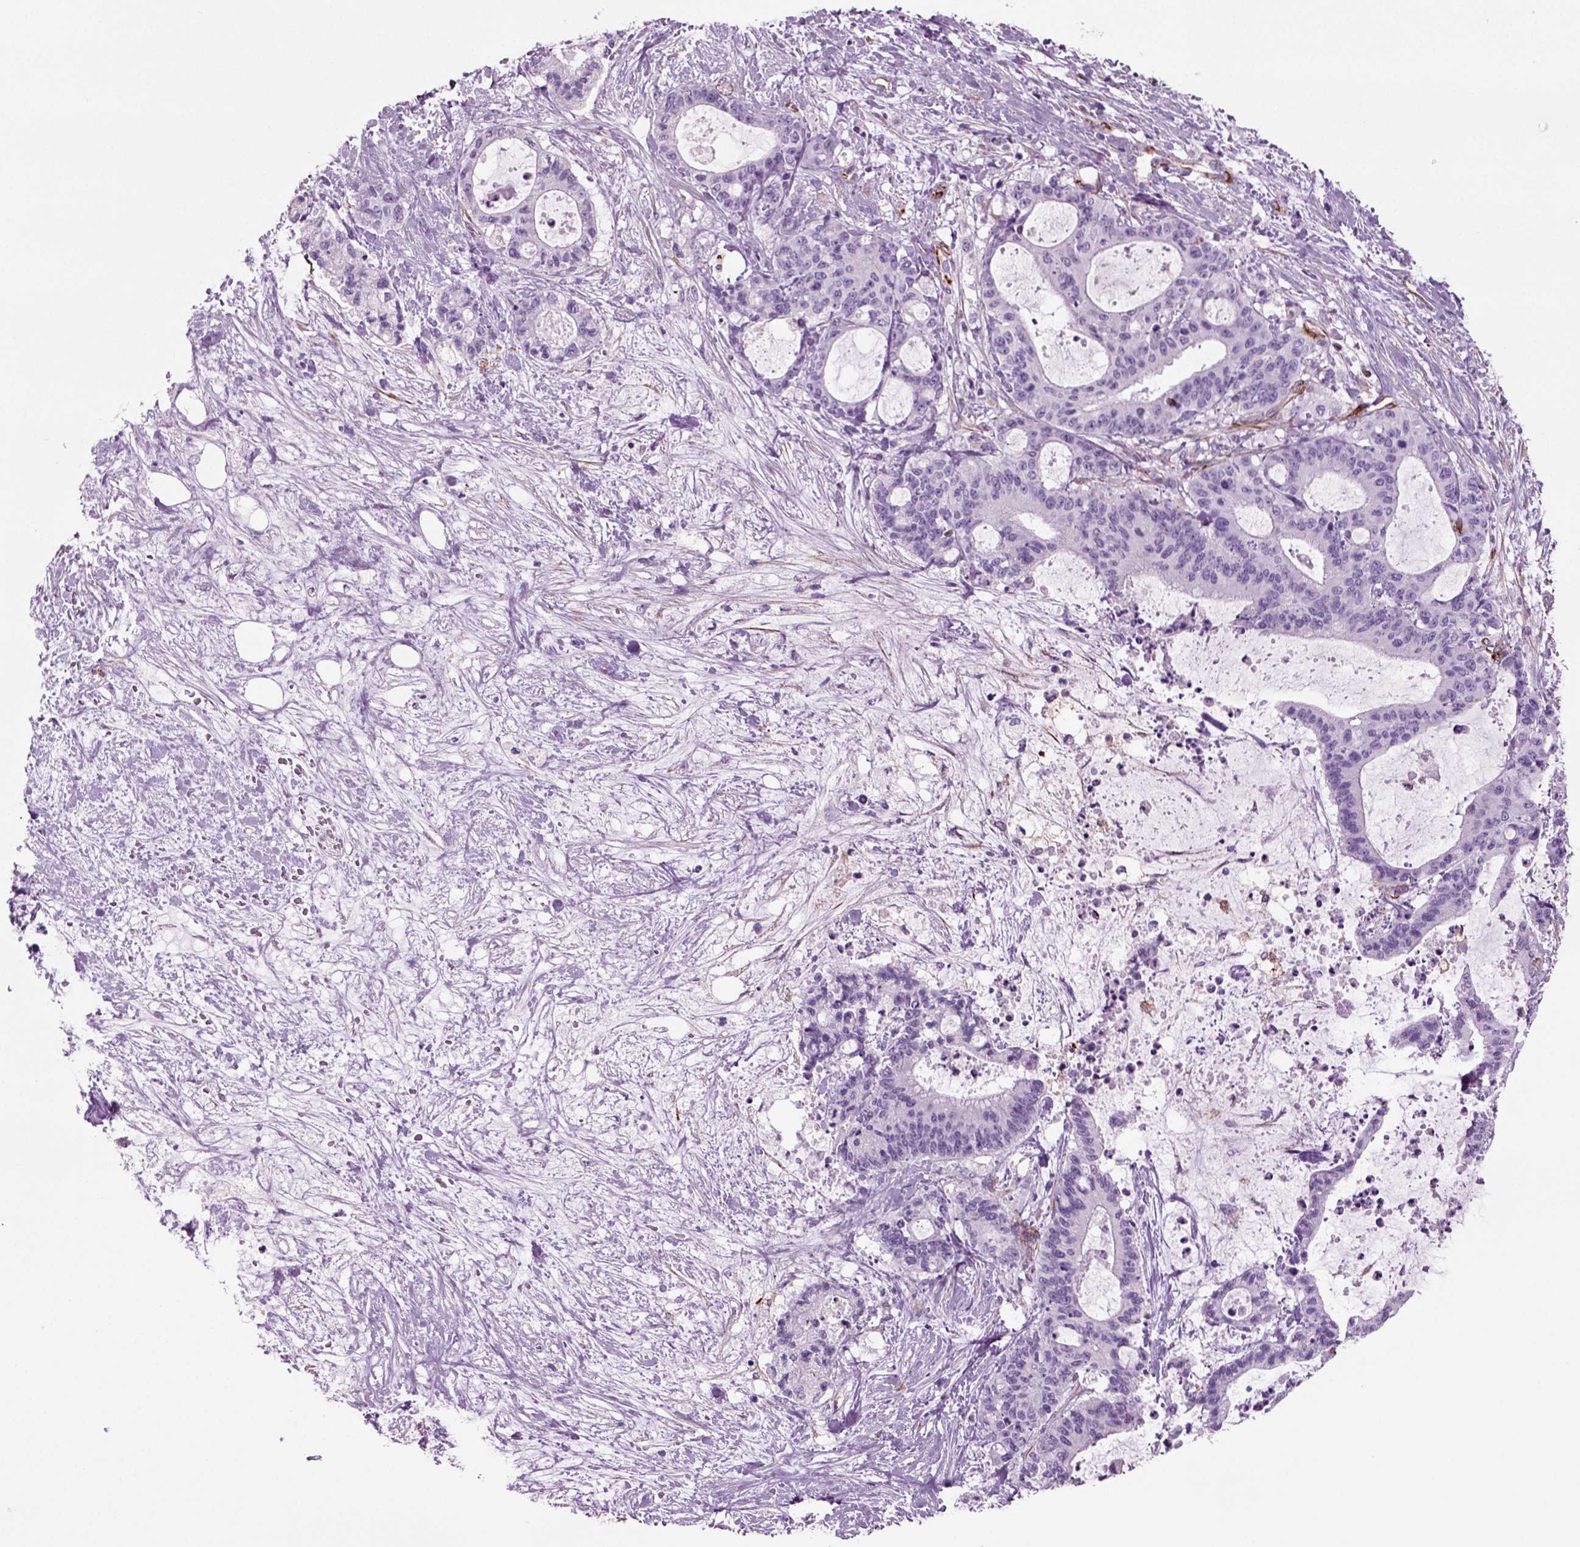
{"staining": {"intensity": "negative", "quantity": "none", "location": "none"}, "tissue": "liver cancer", "cell_type": "Tumor cells", "image_type": "cancer", "snomed": [{"axis": "morphology", "description": "Cholangiocarcinoma"}, {"axis": "topography", "description": "Liver"}], "caption": "The image demonstrates no significant staining in tumor cells of liver cancer (cholangiocarcinoma).", "gene": "ACER3", "patient": {"sex": "female", "age": 73}}